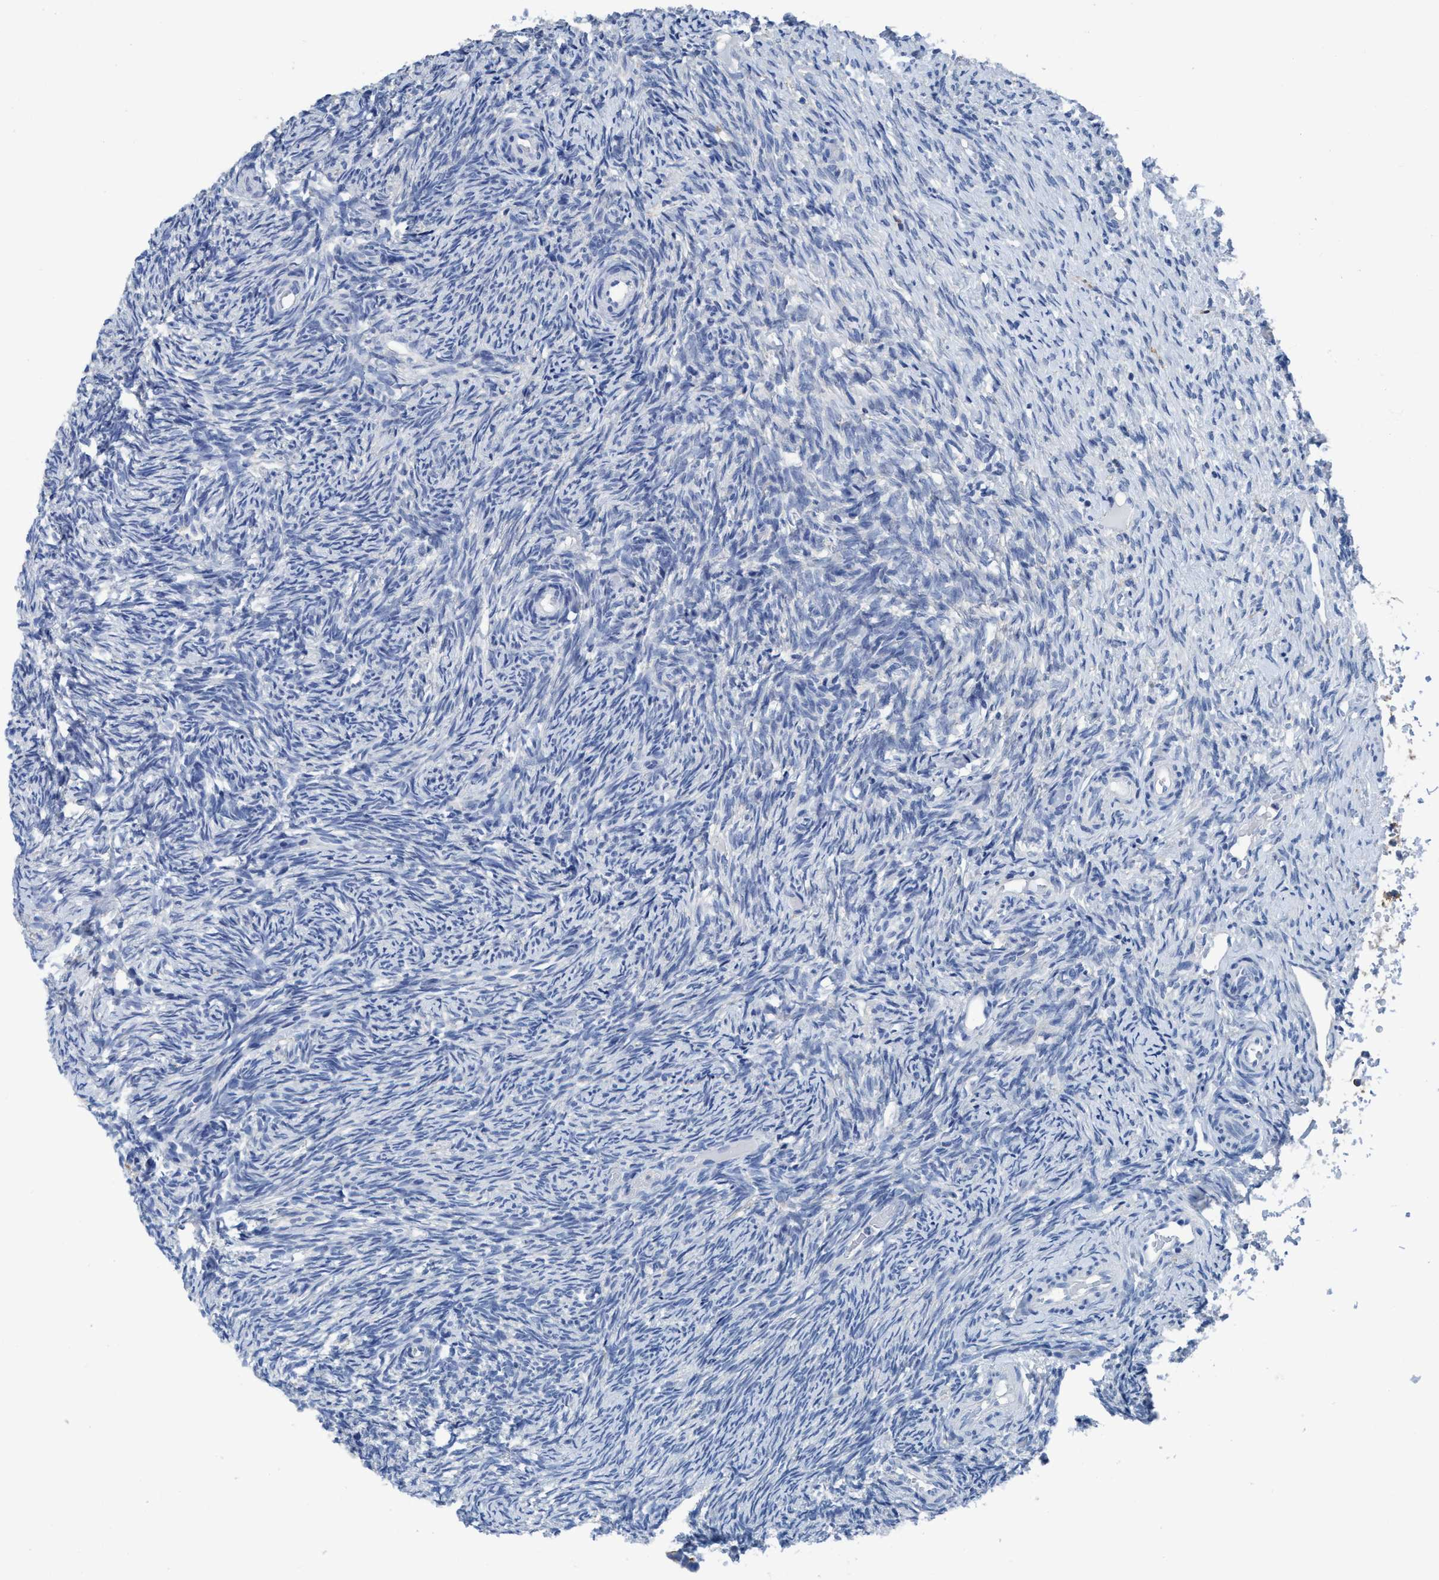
{"staining": {"intensity": "weak", "quantity": "<25%", "location": "cytoplasmic/membranous"}, "tissue": "ovary", "cell_type": "Follicle cells", "image_type": "normal", "snomed": [{"axis": "morphology", "description": "Normal tissue, NOS"}, {"axis": "topography", "description": "Ovary"}], "caption": "Human ovary stained for a protein using immunohistochemistry reveals no staining in follicle cells.", "gene": "DNAI1", "patient": {"sex": "female", "age": 41}}